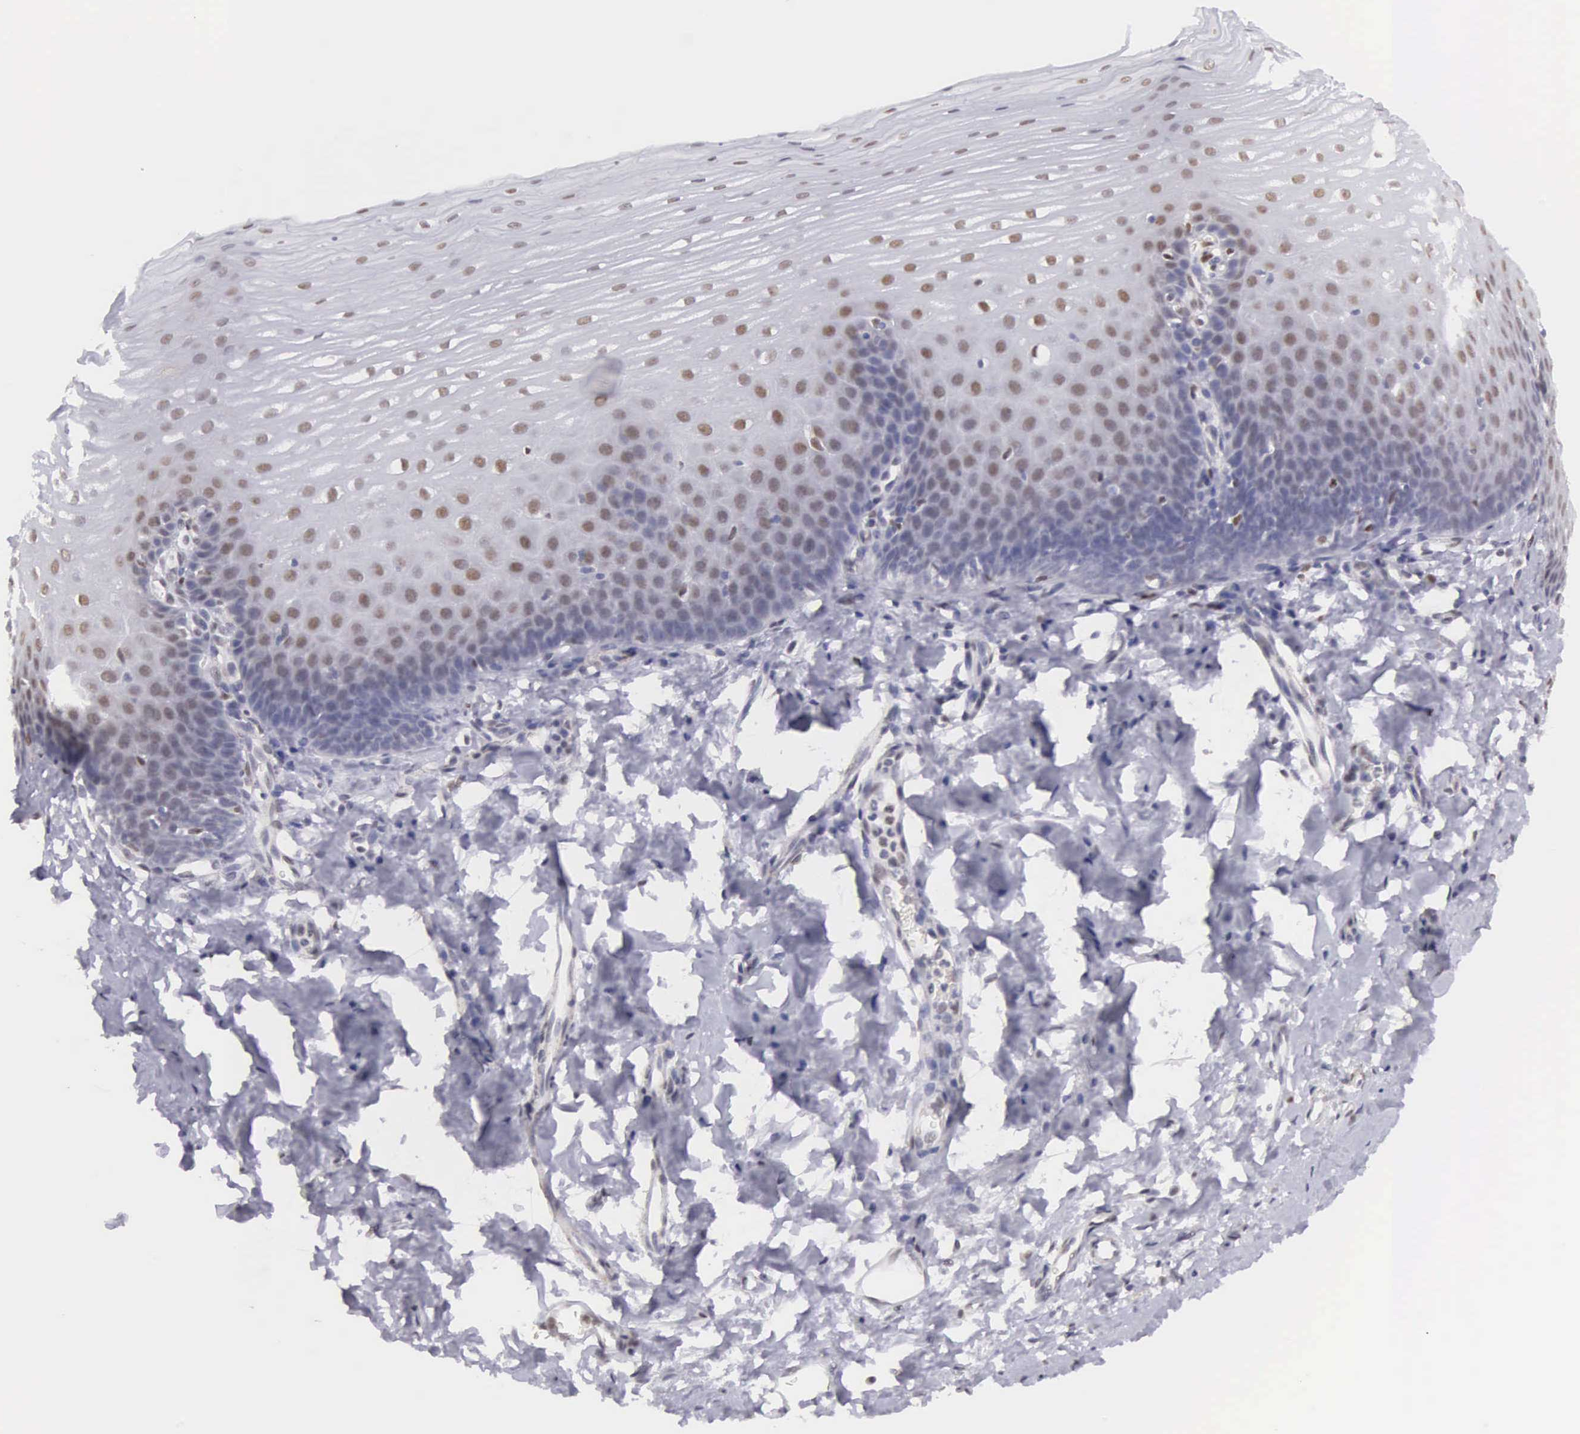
{"staining": {"intensity": "moderate", "quantity": ">75%", "location": "nuclear"}, "tissue": "esophagus", "cell_type": "Squamous epithelial cells", "image_type": "normal", "snomed": [{"axis": "morphology", "description": "Normal tissue, NOS"}, {"axis": "topography", "description": "Esophagus"}], "caption": "IHC staining of benign esophagus, which displays medium levels of moderate nuclear positivity in about >75% of squamous epithelial cells indicating moderate nuclear protein positivity. The staining was performed using DAB (3,3'-diaminobenzidine) (brown) for protein detection and nuclei were counterstained in hematoxylin (blue).", "gene": "ETV6", "patient": {"sex": "male", "age": 70}}